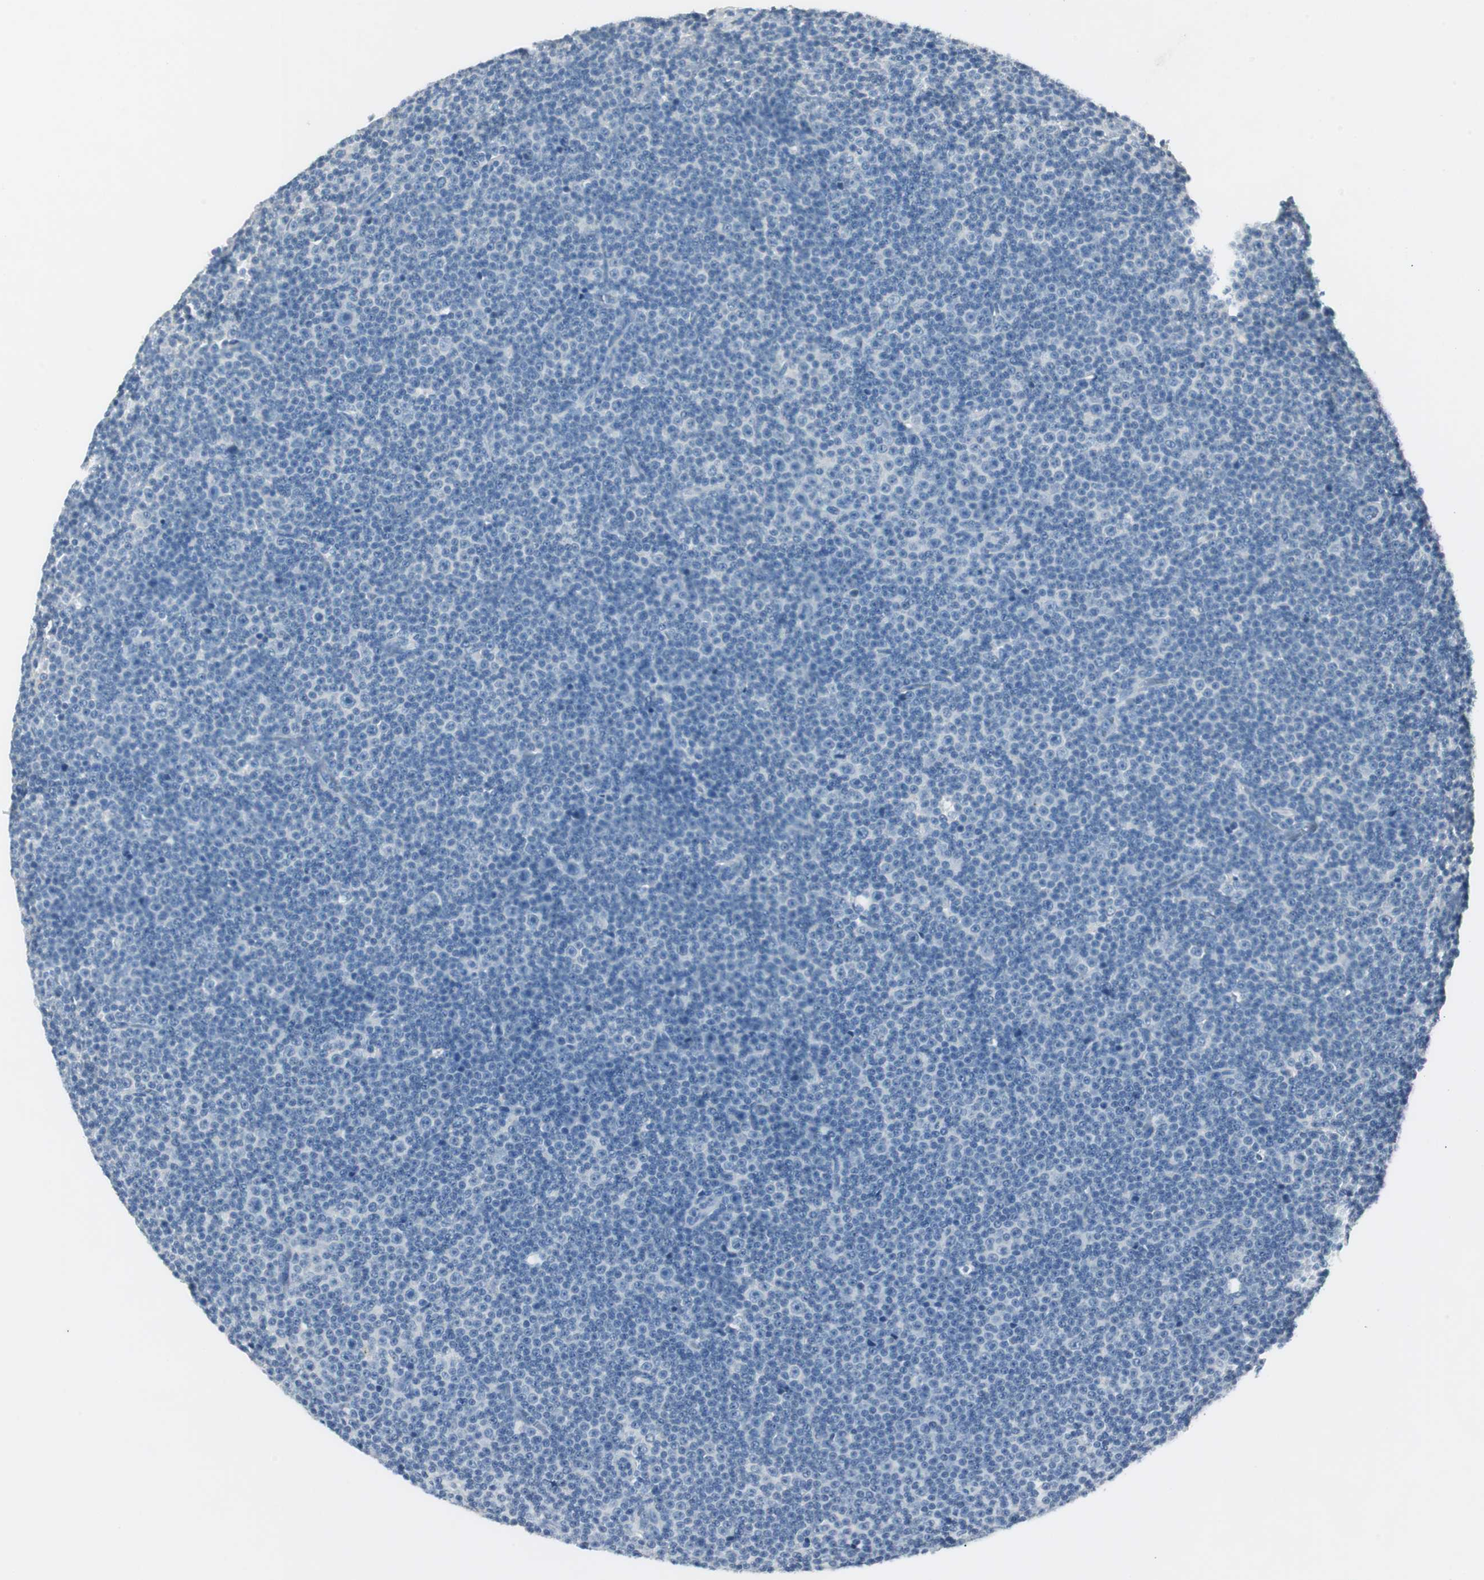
{"staining": {"intensity": "negative", "quantity": "none", "location": "none"}, "tissue": "lymphoma", "cell_type": "Tumor cells", "image_type": "cancer", "snomed": [{"axis": "morphology", "description": "Malignant lymphoma, non-Hodgkin's type, Low grade"}, {"axis": "topography", "description": "Lymph node"}], "caption": "Tumor cells show no significant expression in lymphoma.", "gene": "LRP2", "patient": {"sex": "female", "age": 67}}